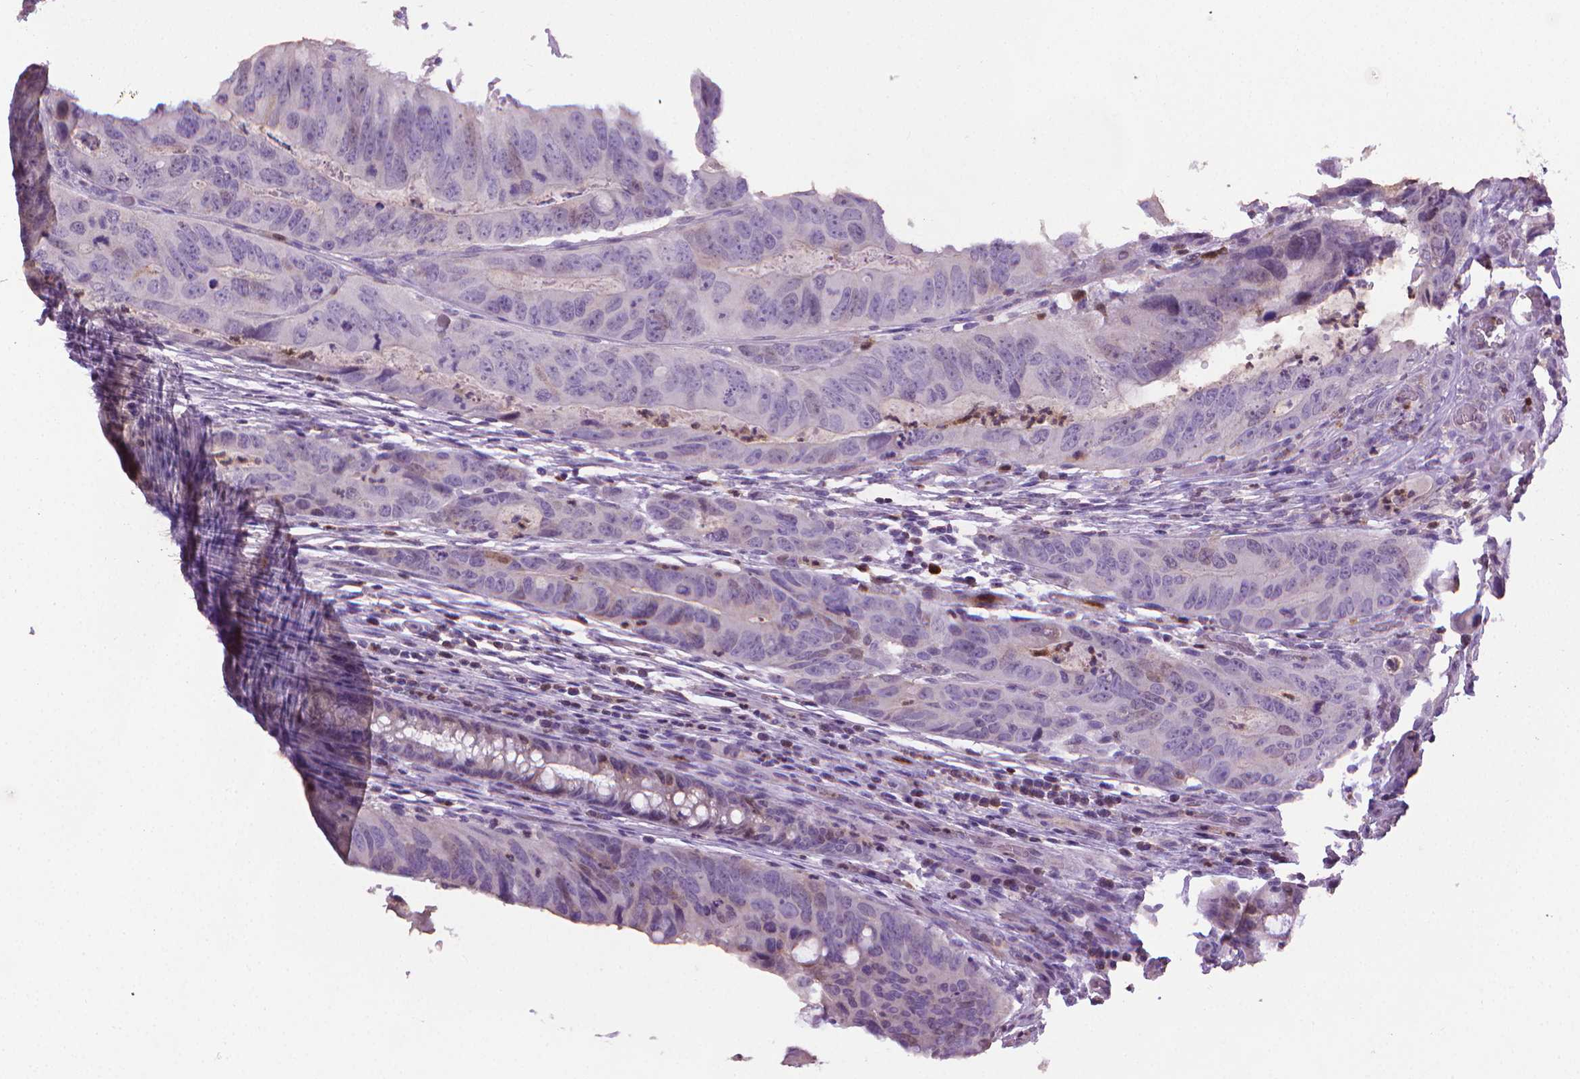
{"staining": {"intensity": "negative", "quantity": "none", "location": "none"}, "tissue": "colorectal cancer", "cell_type": "Tumor cells", "image_type": "cancer", "snomed": [{"axis": "morphology", "description": "Adenocarcinoma, NOS"}, {"axis": "topography", "description": "Colon"}], "caption": "Colorectal cancer was stained to show a protein in brown. There is no significant expression in tumor cells. (Brightfield microscopy of DAB (3,3'-diaminobenzidine) IHC at high magnification).", "gene": "CDKN2D", "patient": {"sex": "male", "age": 79}}